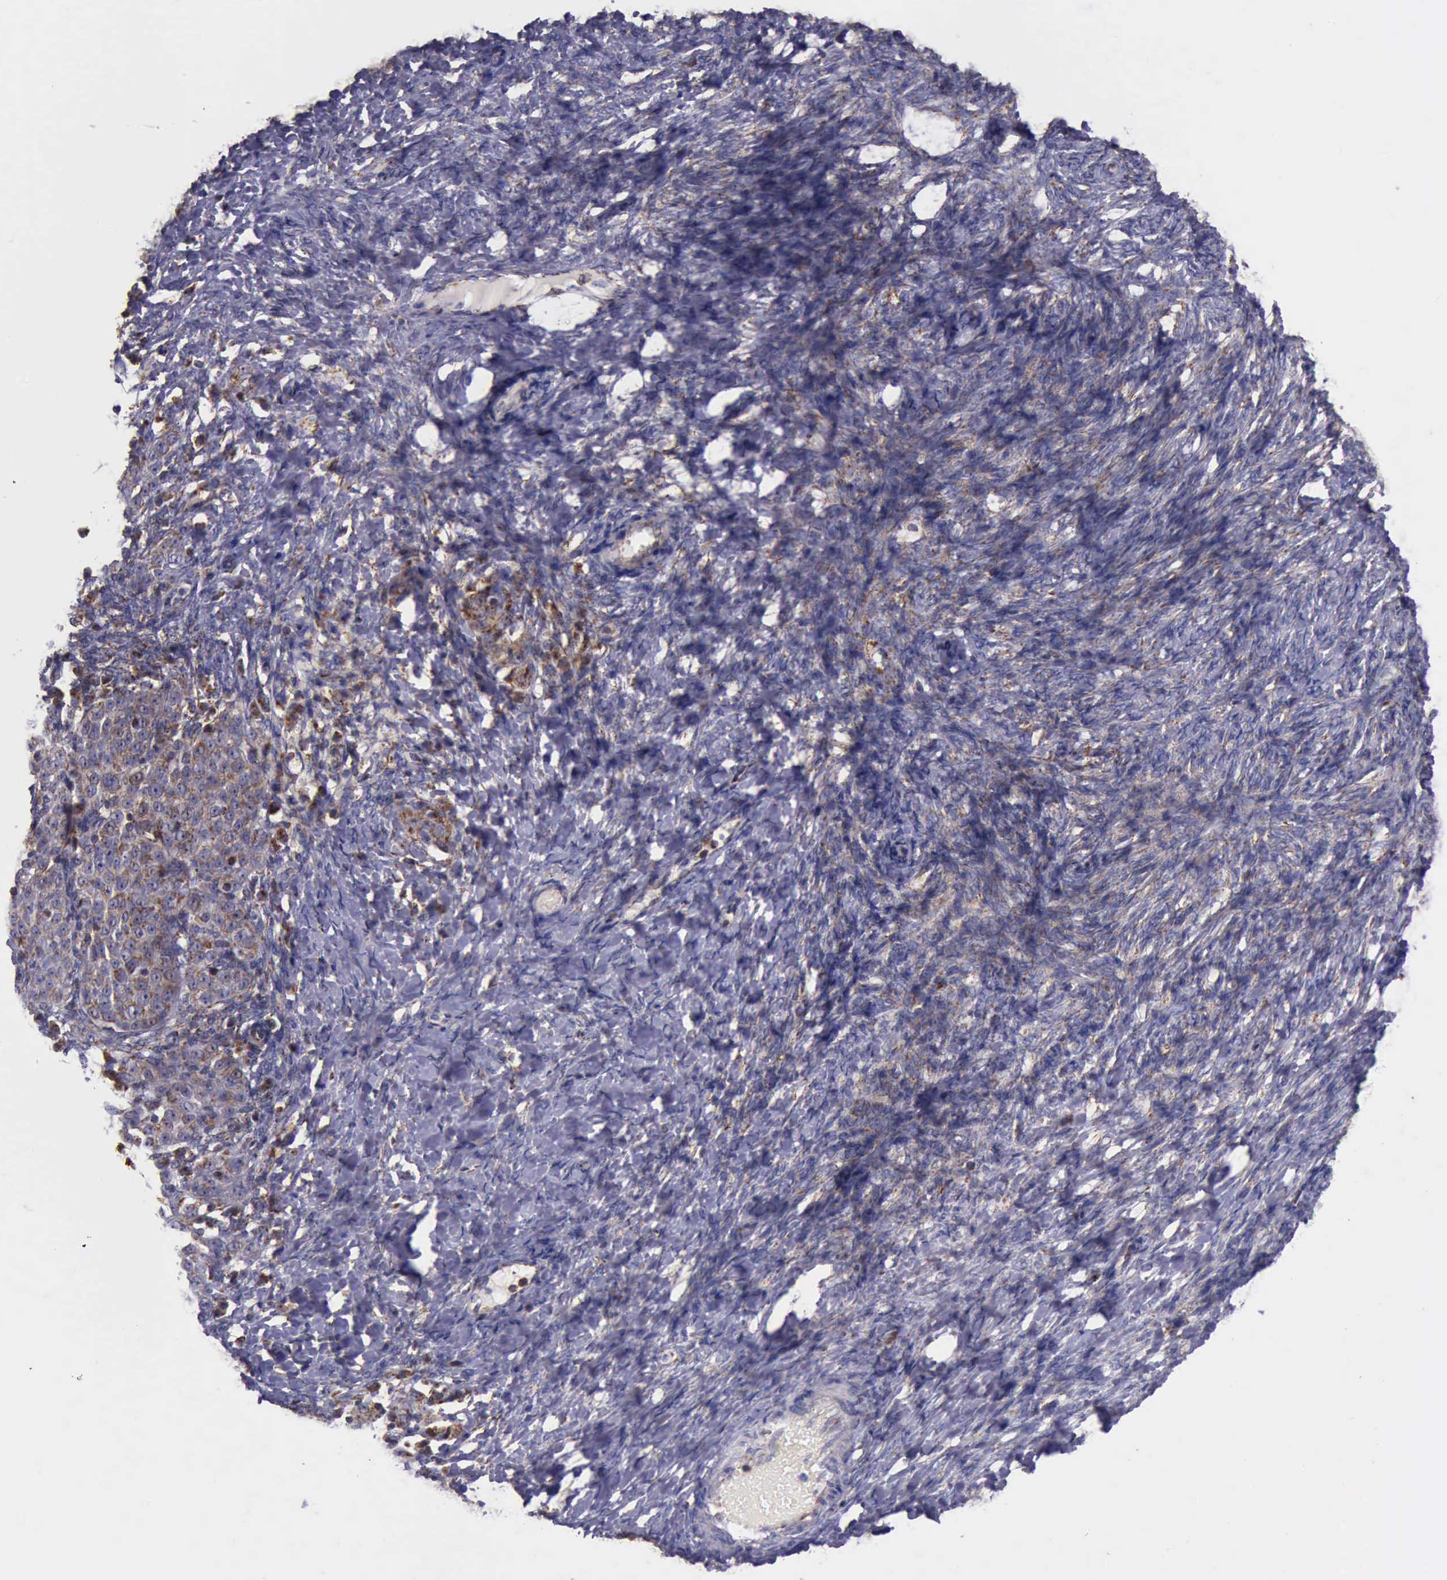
{"staining": {"intensity": "moderate", "quantity": ">75%", "location": "cytoplasmic/membranous"}, "tissue": "ovarian cancer", "cell_type": "Tumor cells", "image_type": "cancer", "snomed": [{"axis": "morphology", "description": "Normal tissue, NOS"}, {"axis": "morphology", "description": "Cystadenocarcinoma, serous, NOS"}, {"axis": "topography", "description": "Ovary"}], "caption": "Ovarian serous cystadenocarcinoma stained with DAB immunohistochemistry exhibits medium levels of moderate cytoplasmic/membranous staining in about >75% of tumor cells.", "gene": "TXN2", "patient": {"sex": "female", "age": 62}}